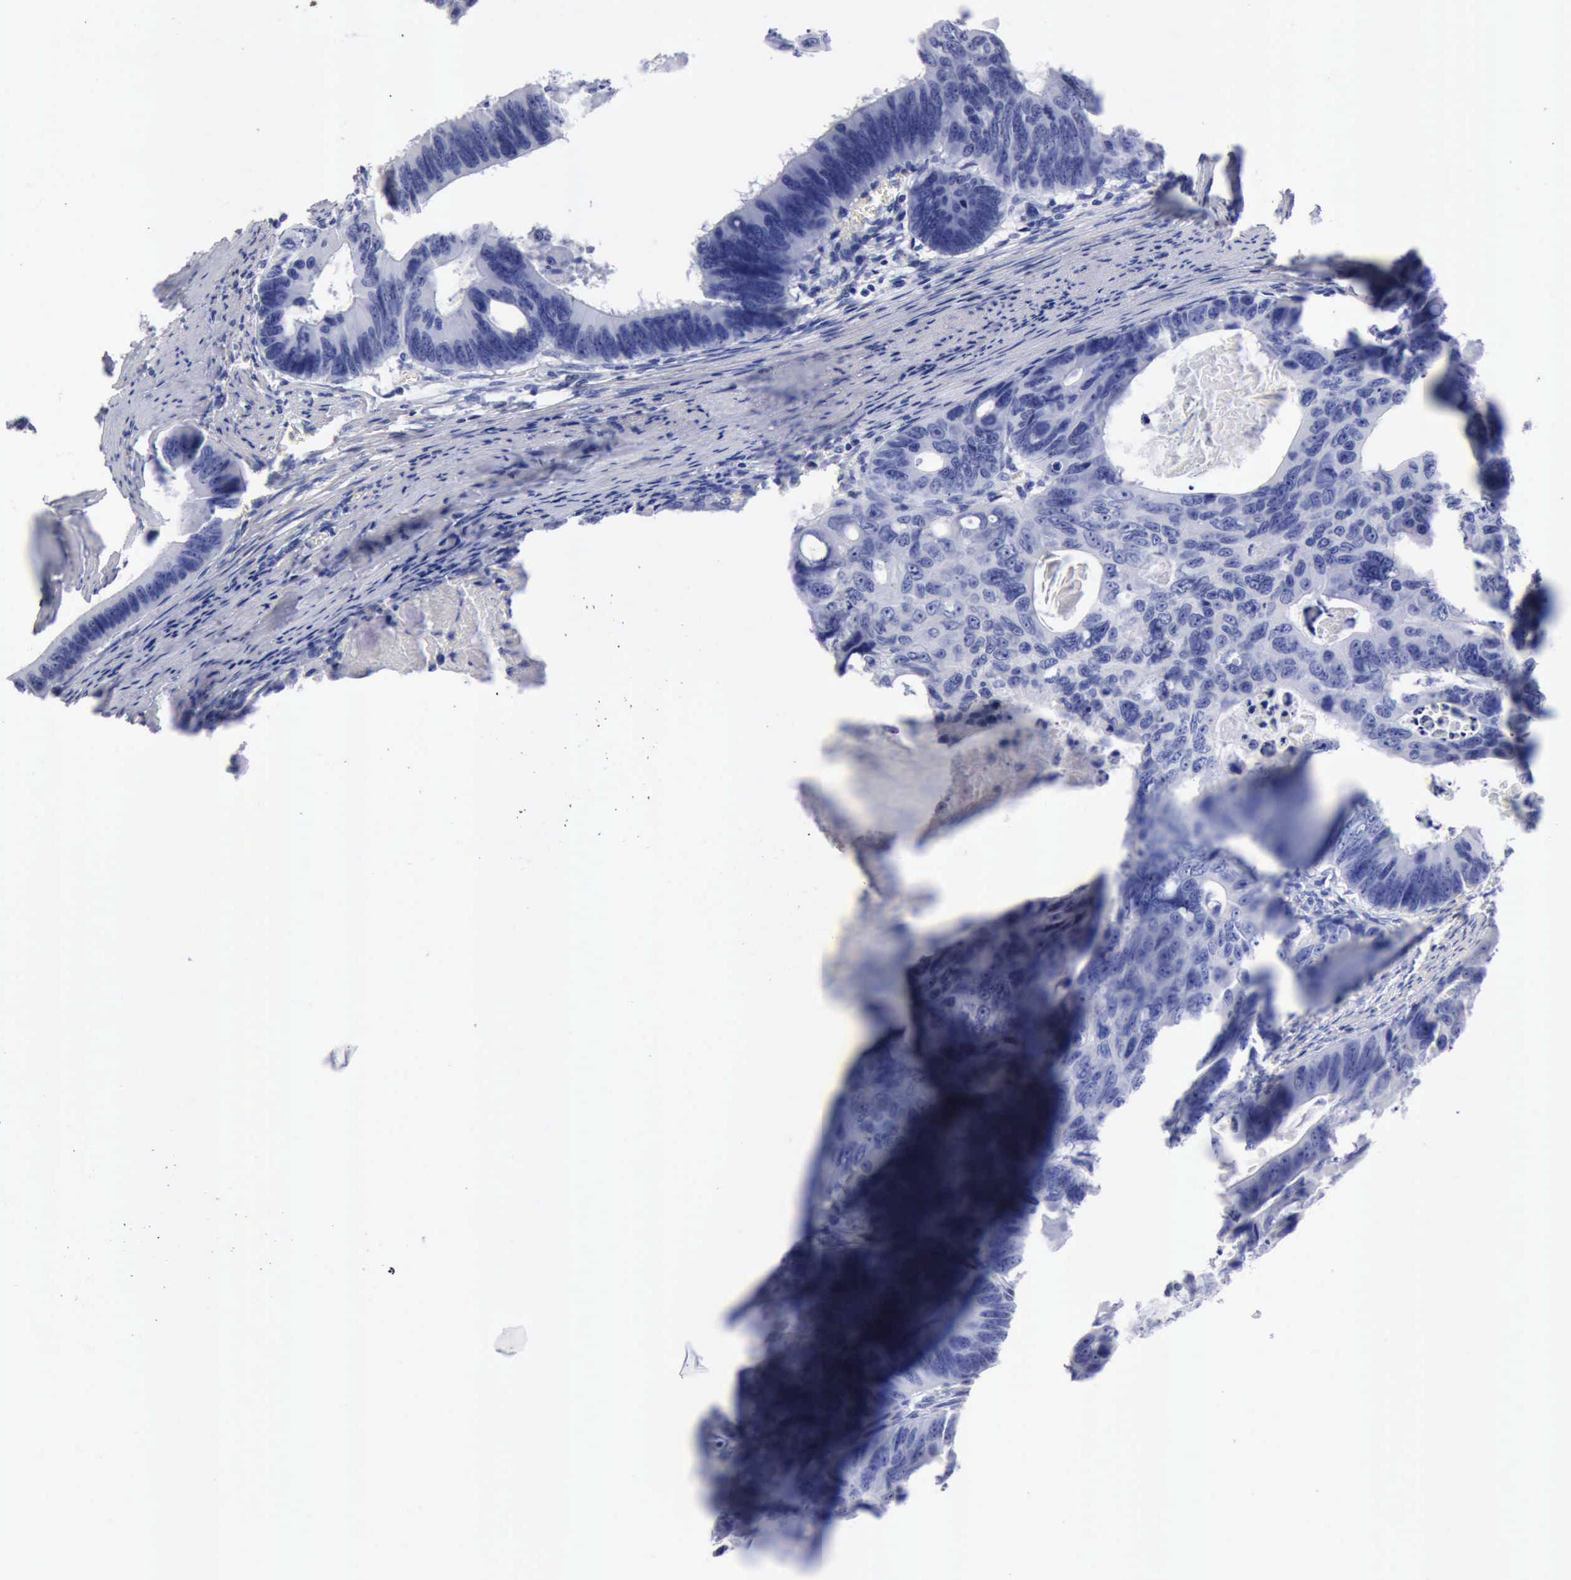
{"staining": {"intensity": "negative", "quantity": "none", "location": "none"}, "tissue": "colorectal cancer", "cell_type": "Tumor cells", "image_type": "cancer", "snomed": [{"axis": "morphology", "description": "Adenocarcinoma, NOS"}, {"axis": "topography", "description": "Colon"}], "caption": "IHC of human colorectal cancer exhibits no positivity in tumor cells.", "gene": "CYP19A1", "patient": {"sex": "female", "age": 55}}